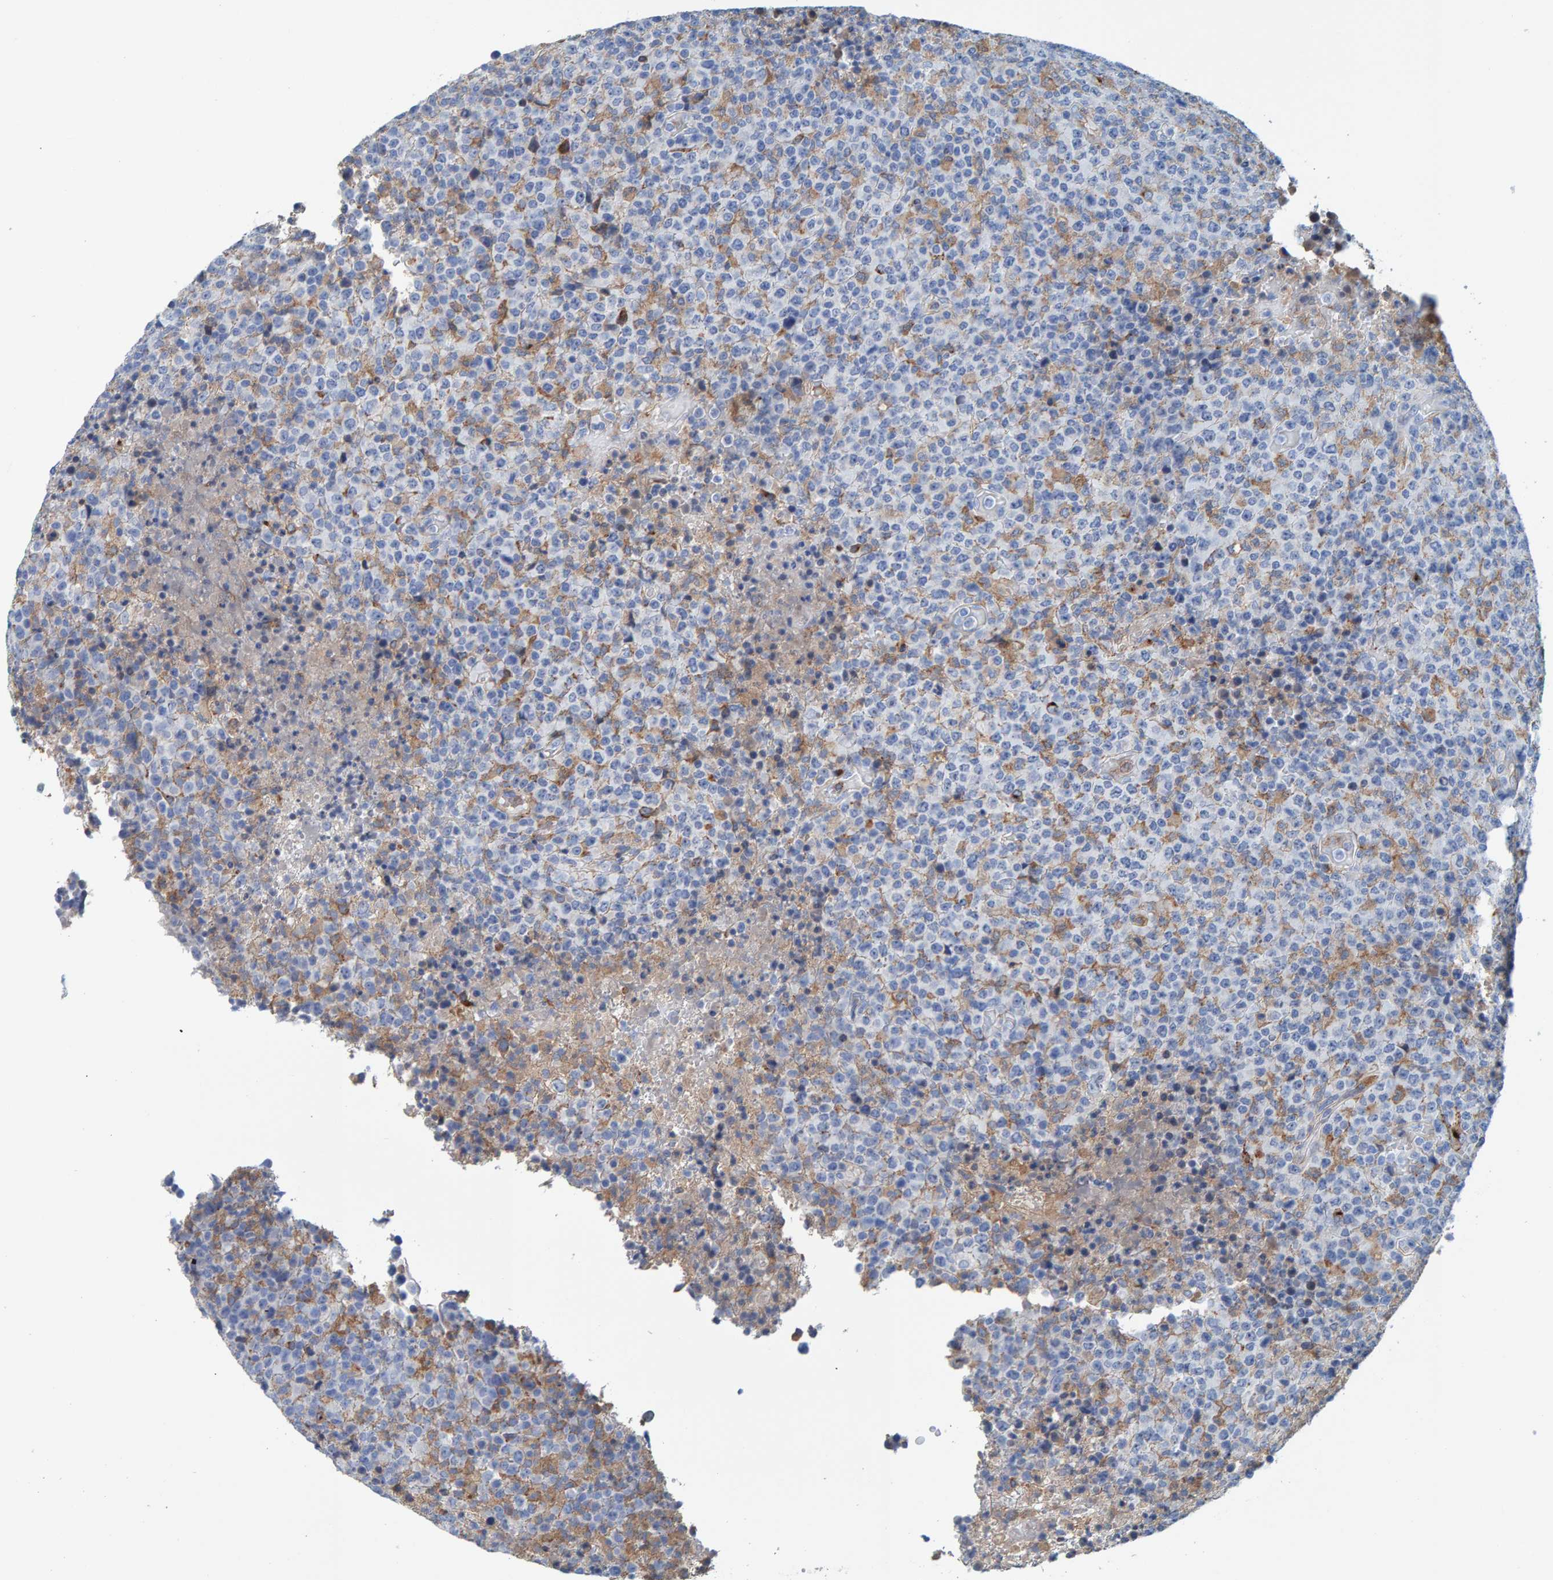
{"staining": {"intensity": "negative", "quantity": "none", "location": "none"}, "tissue": "lymphoma", "cell_type": "Tumor cells", "image_type": "cancer", "snomed": [{"axis": "morphology", "description": "Malignant lymphoma, non-Hodgkin's type, High grade"}, {"axis": "topography", "description": "Lymph node"}], "caption": "High power microscopy micrograph of an immunohistochemistry histopathology image of lymphoma, revealing no significant staining in tumor cells.", "gene": "LRP1", "patient": {"sex": "male", "age": 13}}